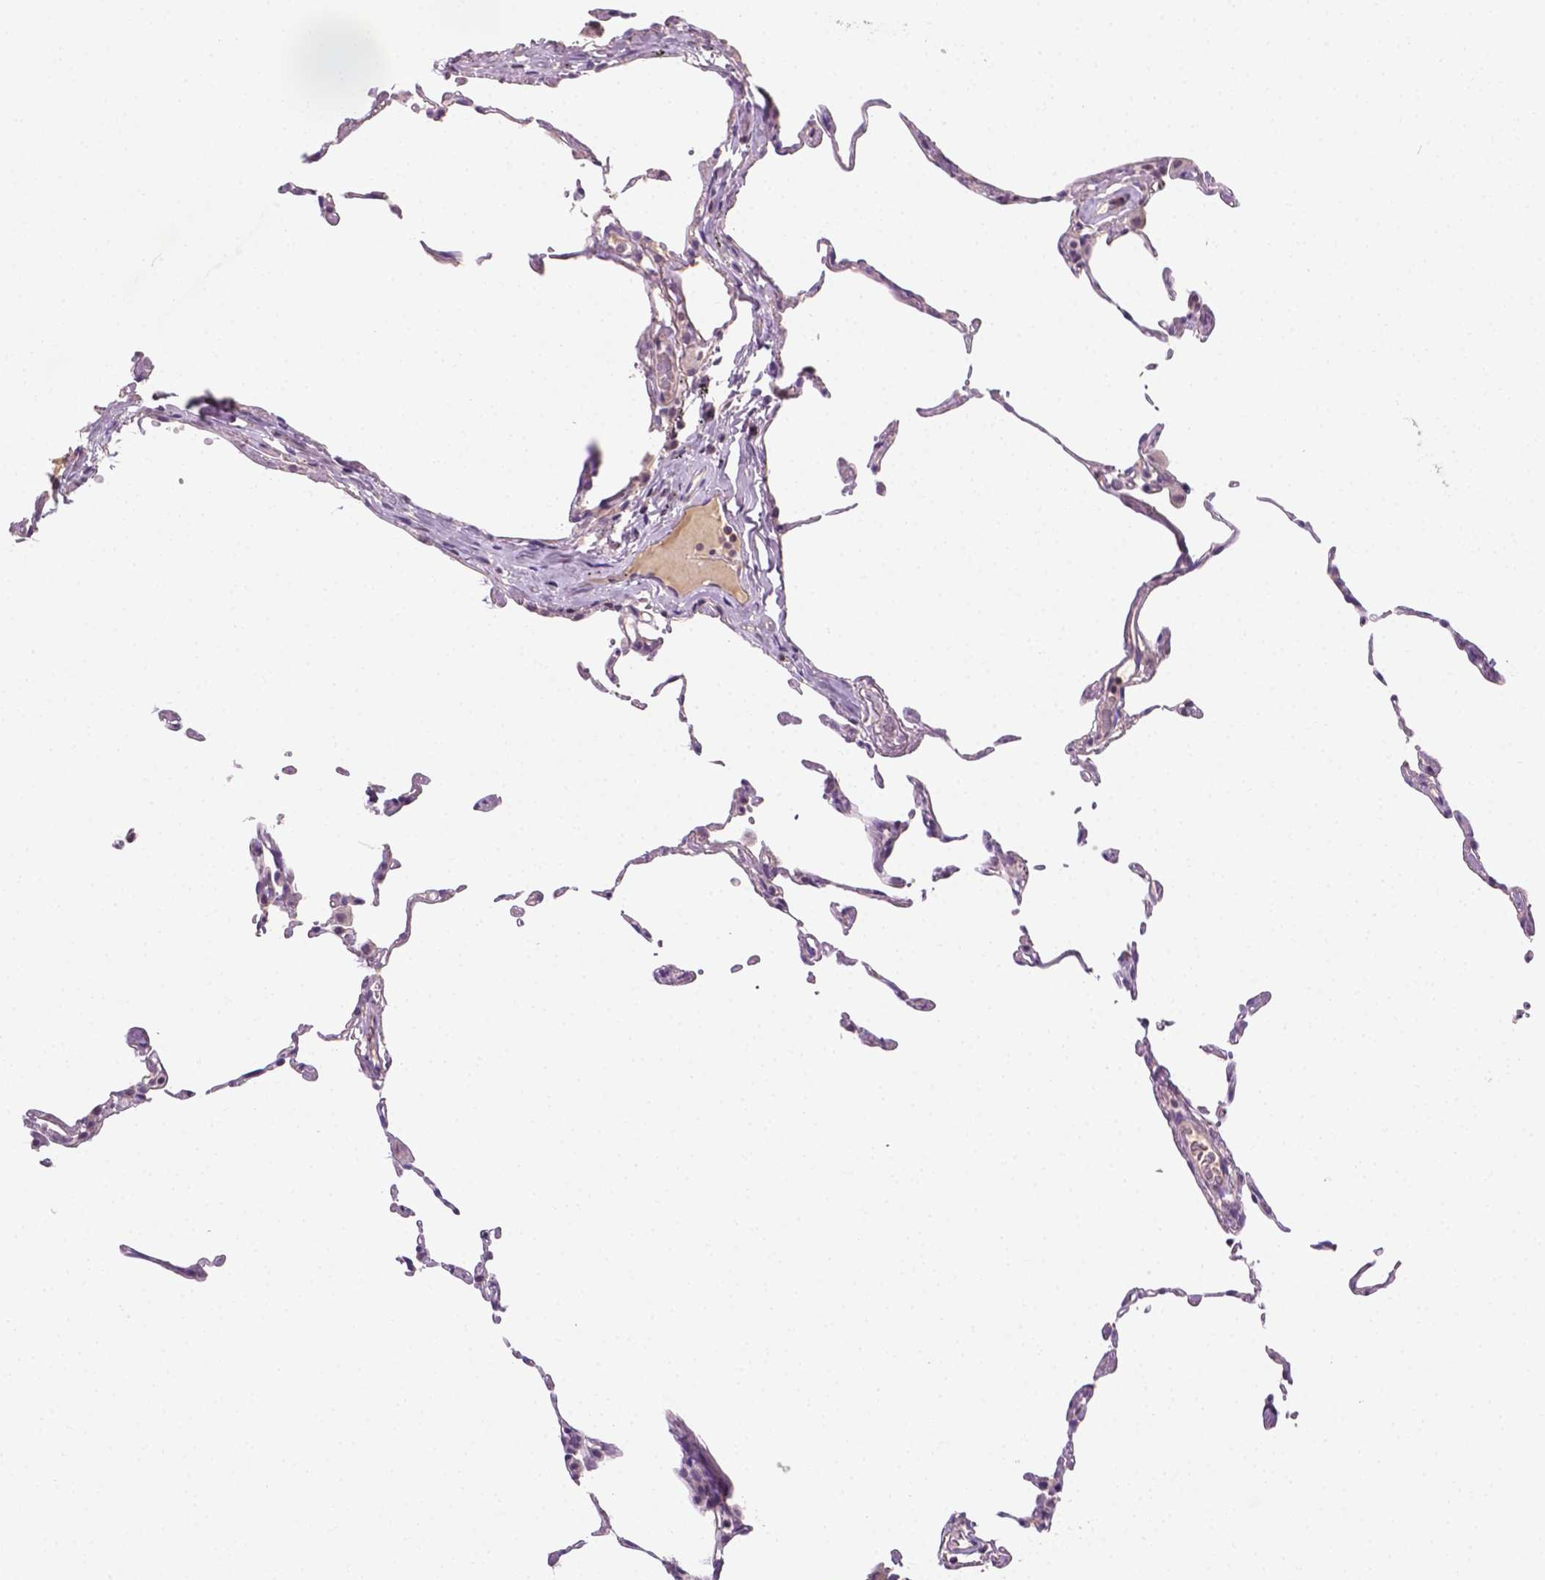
{"staining": {"intensity": "negative", "quantity": "none", "location": "none"}, "tissue": "lung", "cell_type": "Alveolar cells", "image_type": "normal", "snomed": [{"axis": "morphology", "description": "Normal tissue, NOS"}, {"axis": "topography", "description": "Lung"}], "caption": "Immunohistochemical staining of normal human lung displays no significant expression in alveolar cells.", "gene": "MROH6", "patient": {"sex": "female", "age": 57}}